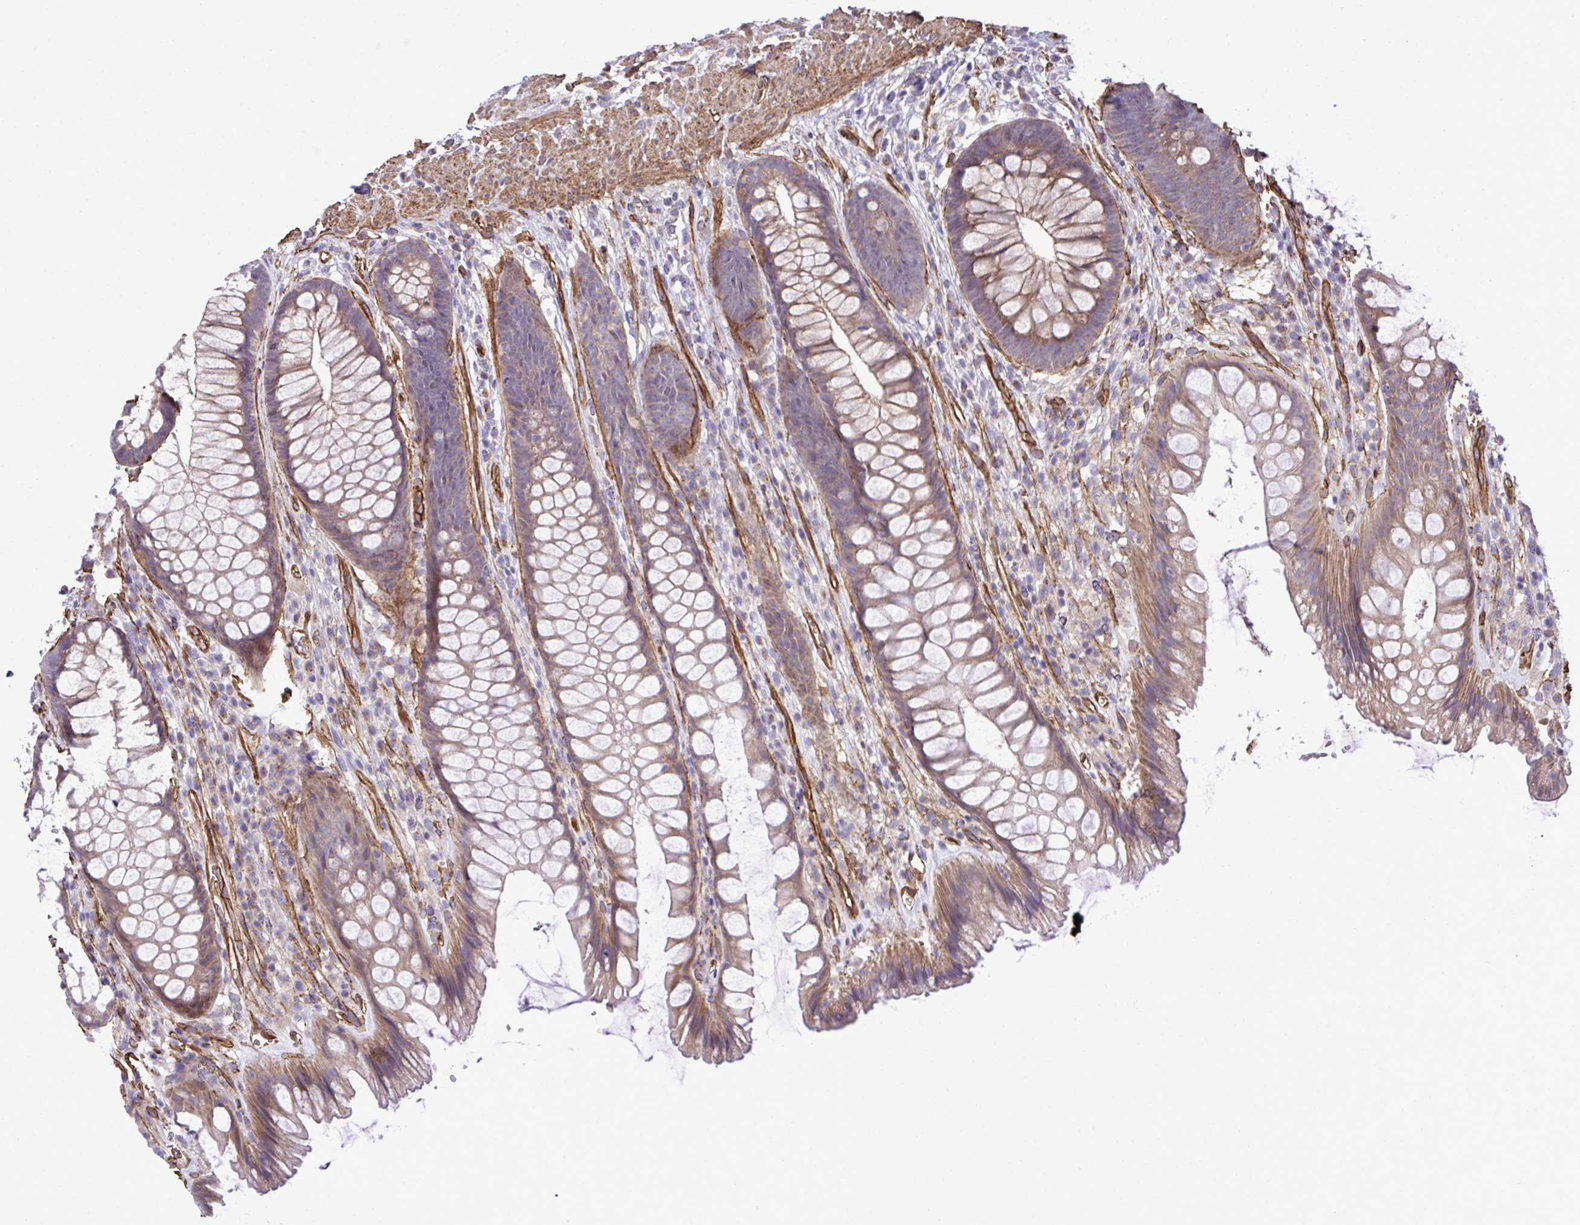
{"staining": {"intensity": "moderate", "quantity": "<25%", "location": "cytoplasmic/membranous"}, "tissue": "rectum", "cell_type": "Glandular cells", "image_type": "normal", "snomed": [{"axis": "morphology", "description": "Normal tissue, NOS"}, {"axis": "topography", "description": "Rectum"}], "caption": "High-power microscopy captured an IHC image of unremarkable rectum, revealing moderate cytoplasmic/membranous positivity in about <25% of glandular cells. (Brightfield microscopy of DAB IHC at high magnification).", "gene": "TRIM52", "patient": {"sex": "male", "age": 53}}